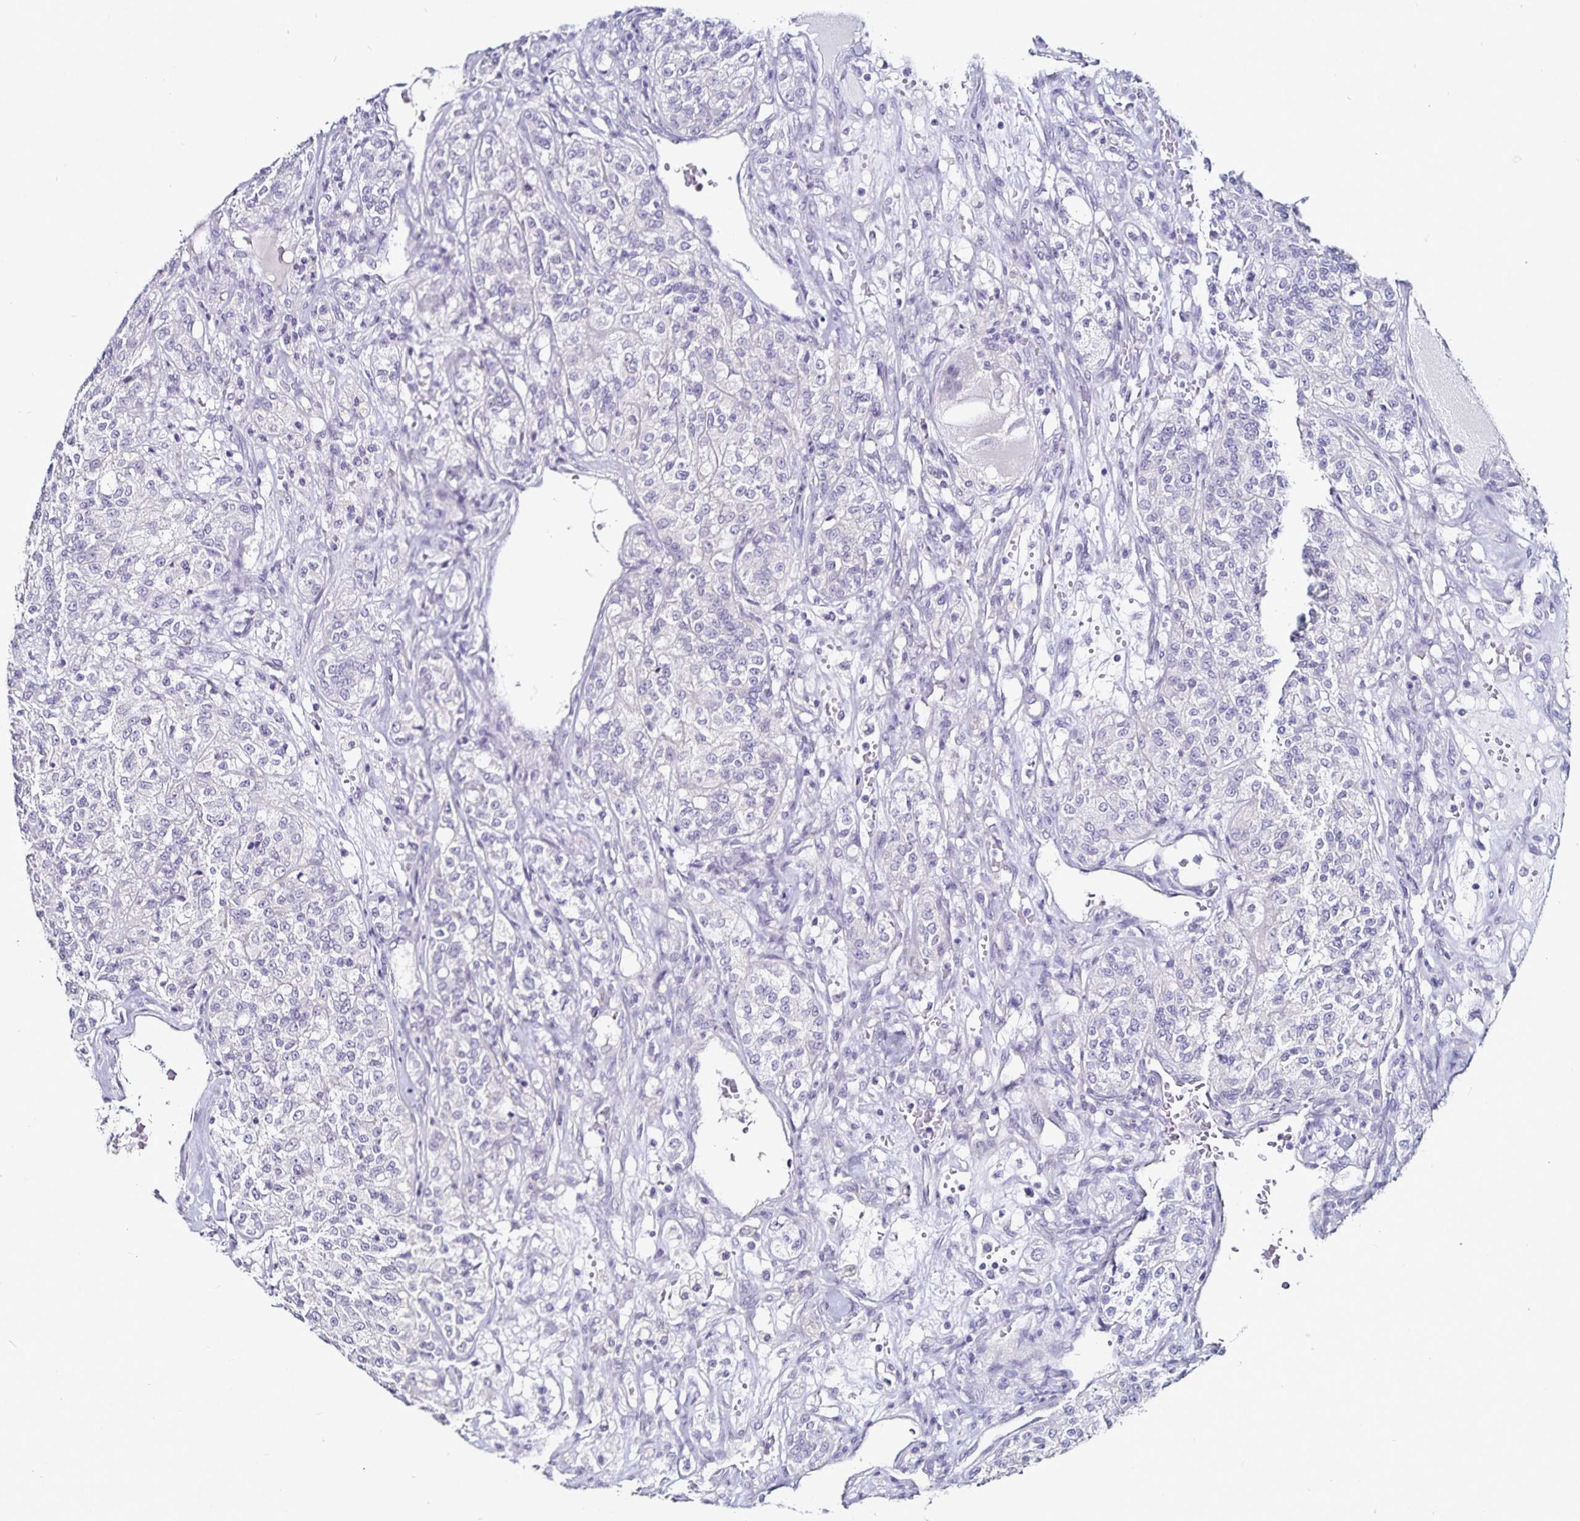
{"staining": {"intensity": "negative", "quantity": "none", "location": "none"}, "tissue": "renal cancer", "cell_type": "Tumor cells", "image_type": "cancer", "snomed": [{"axis": "morphology", "description": "Adenocarcinoma, NOS"}, {"axis": "topography", "description": "Kidney"}], "caption": "Image shows no protein staining in tumor cells of renal adenocarcinoma tissue.", "gene": "TSPAN7", "patient": {"sex": "female", "age": 63}}